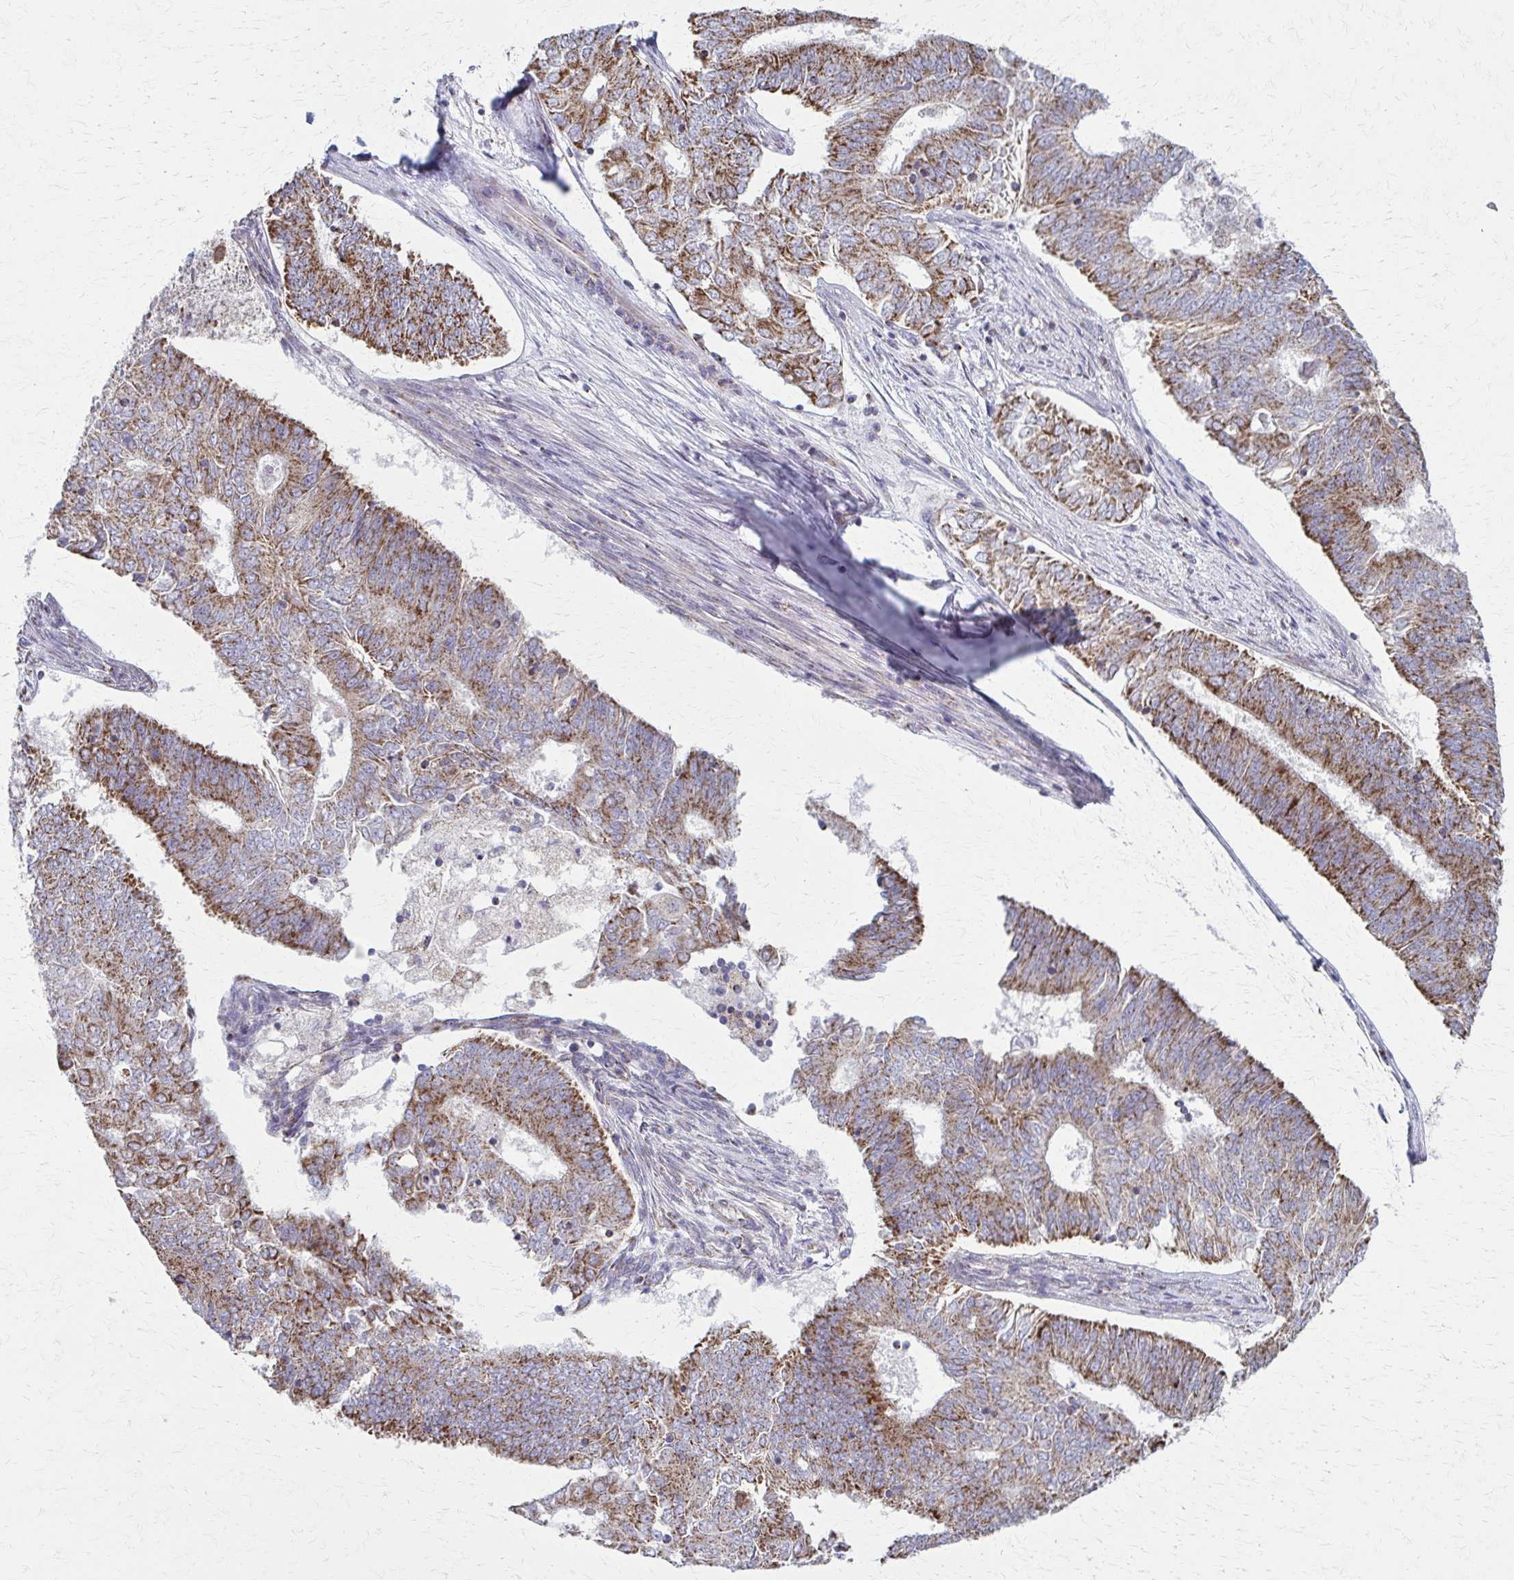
{"staining": {"intensity": "moderate", "quantity": ">75%", "location": "cytoplasmic/membranous"}, "tissue": "endometrial cancer", "cell_type": "Tumor cells", "image_type": "cancer", "snomed": [{"axis": "morphology", "description": "Adenocarcinoma, NOS"}, {"axis": "topography", "description": "Endometrium"}], "caption": "High-power microscopy captured an immunohistochemistry (IHC) micrograph of endometrial adenocarcinoma, revealing moderate cytoplasmic/membranous staining in about >75% of tumor cells. (brown staining indicates protein expression, while blue staining denotes nuclei).", "gene": "TVP23A", "patient": {"sex": "female", "age": 62}}